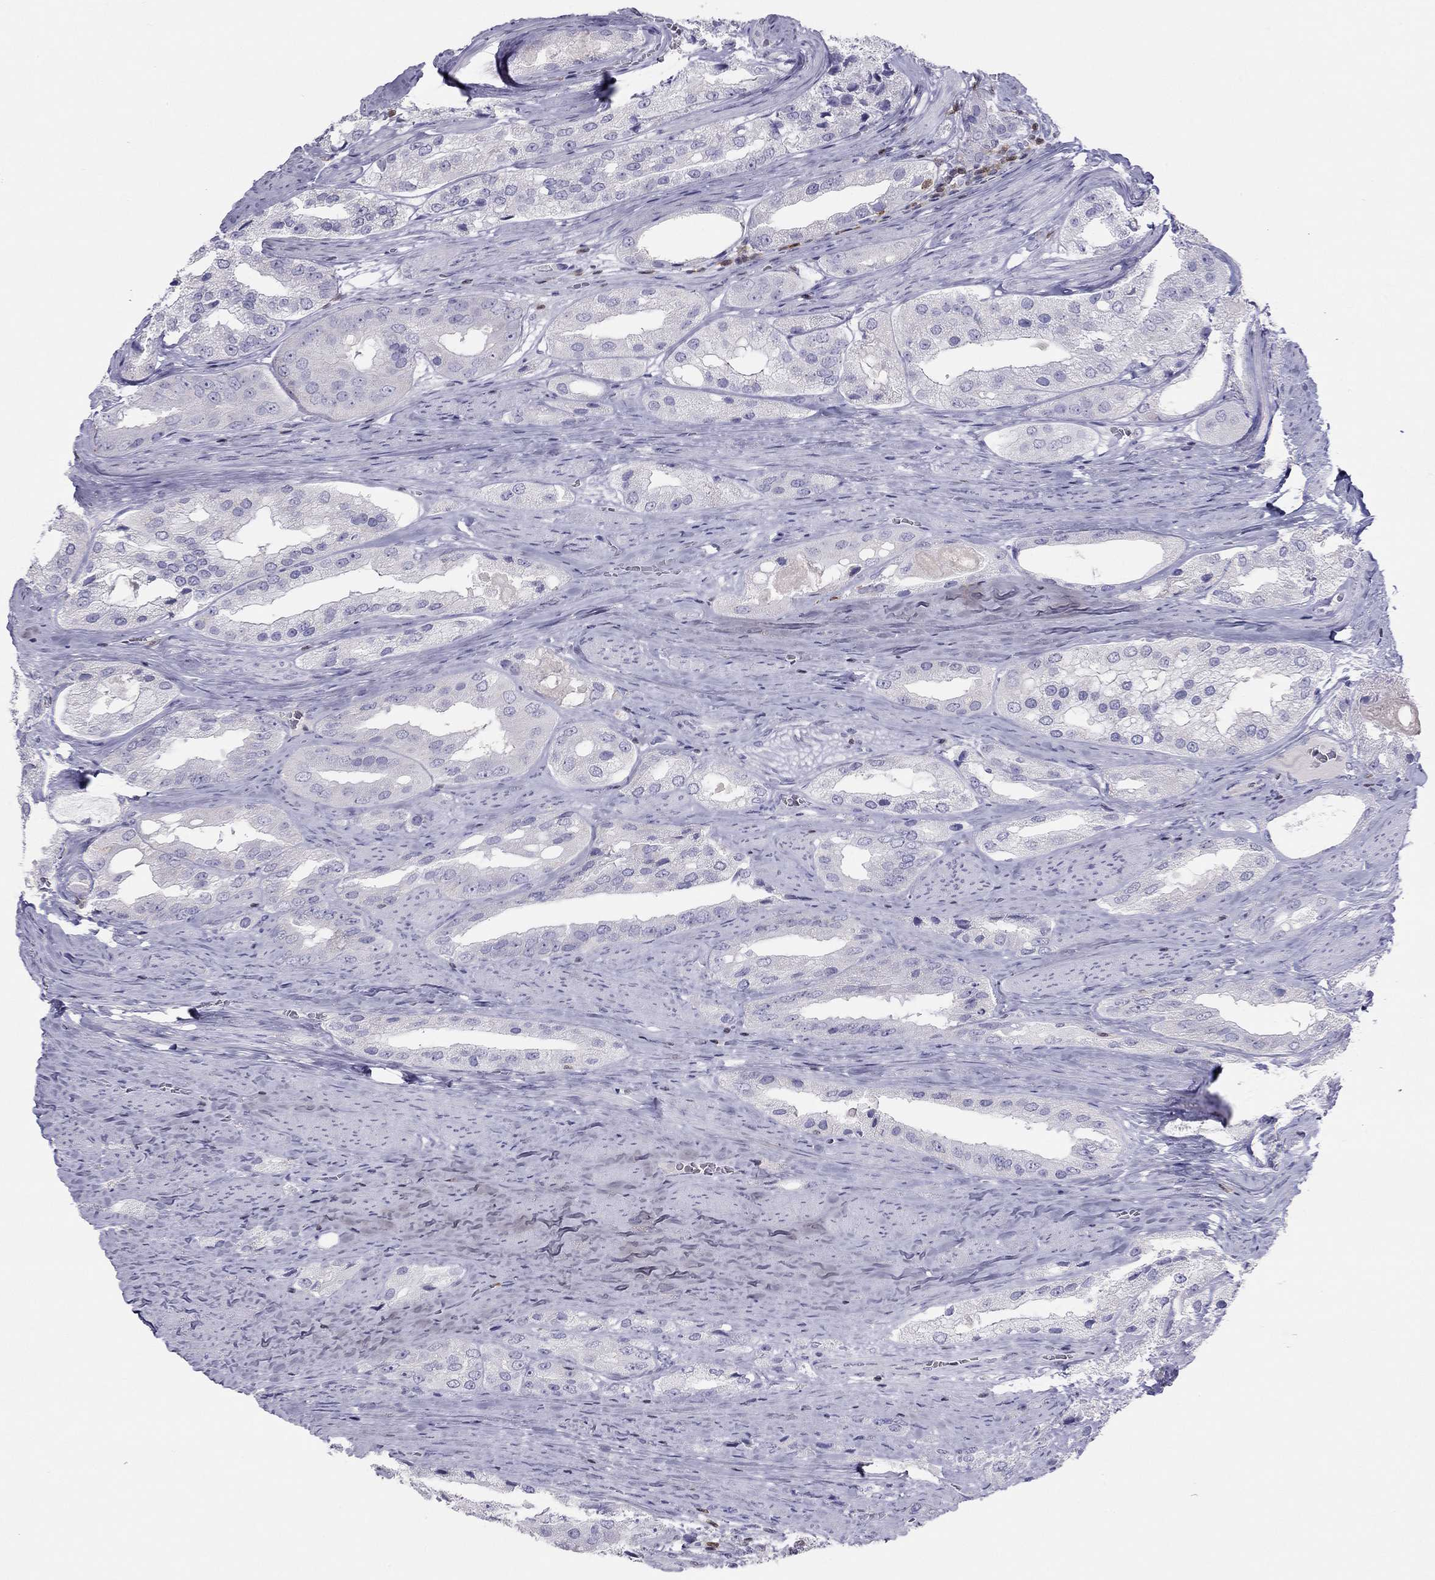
{"staining": {"intensity": "negative", "quantity": "none", "location": "none"}, "tissue": "prostate cancer", "cell_type": "Tumor cells", "image_type": "cancer", "snomed": [{"axis": "morphology", "description": "Adenocarcinoma, Low grade"}, {"axis": "topography", "description": "Prostate"}], "caption": "Tumor cells are negative for brown protein staining in prostate cancer.", "gene": "SH2D2A", "patient": {"sex": "male", "age": 69}}